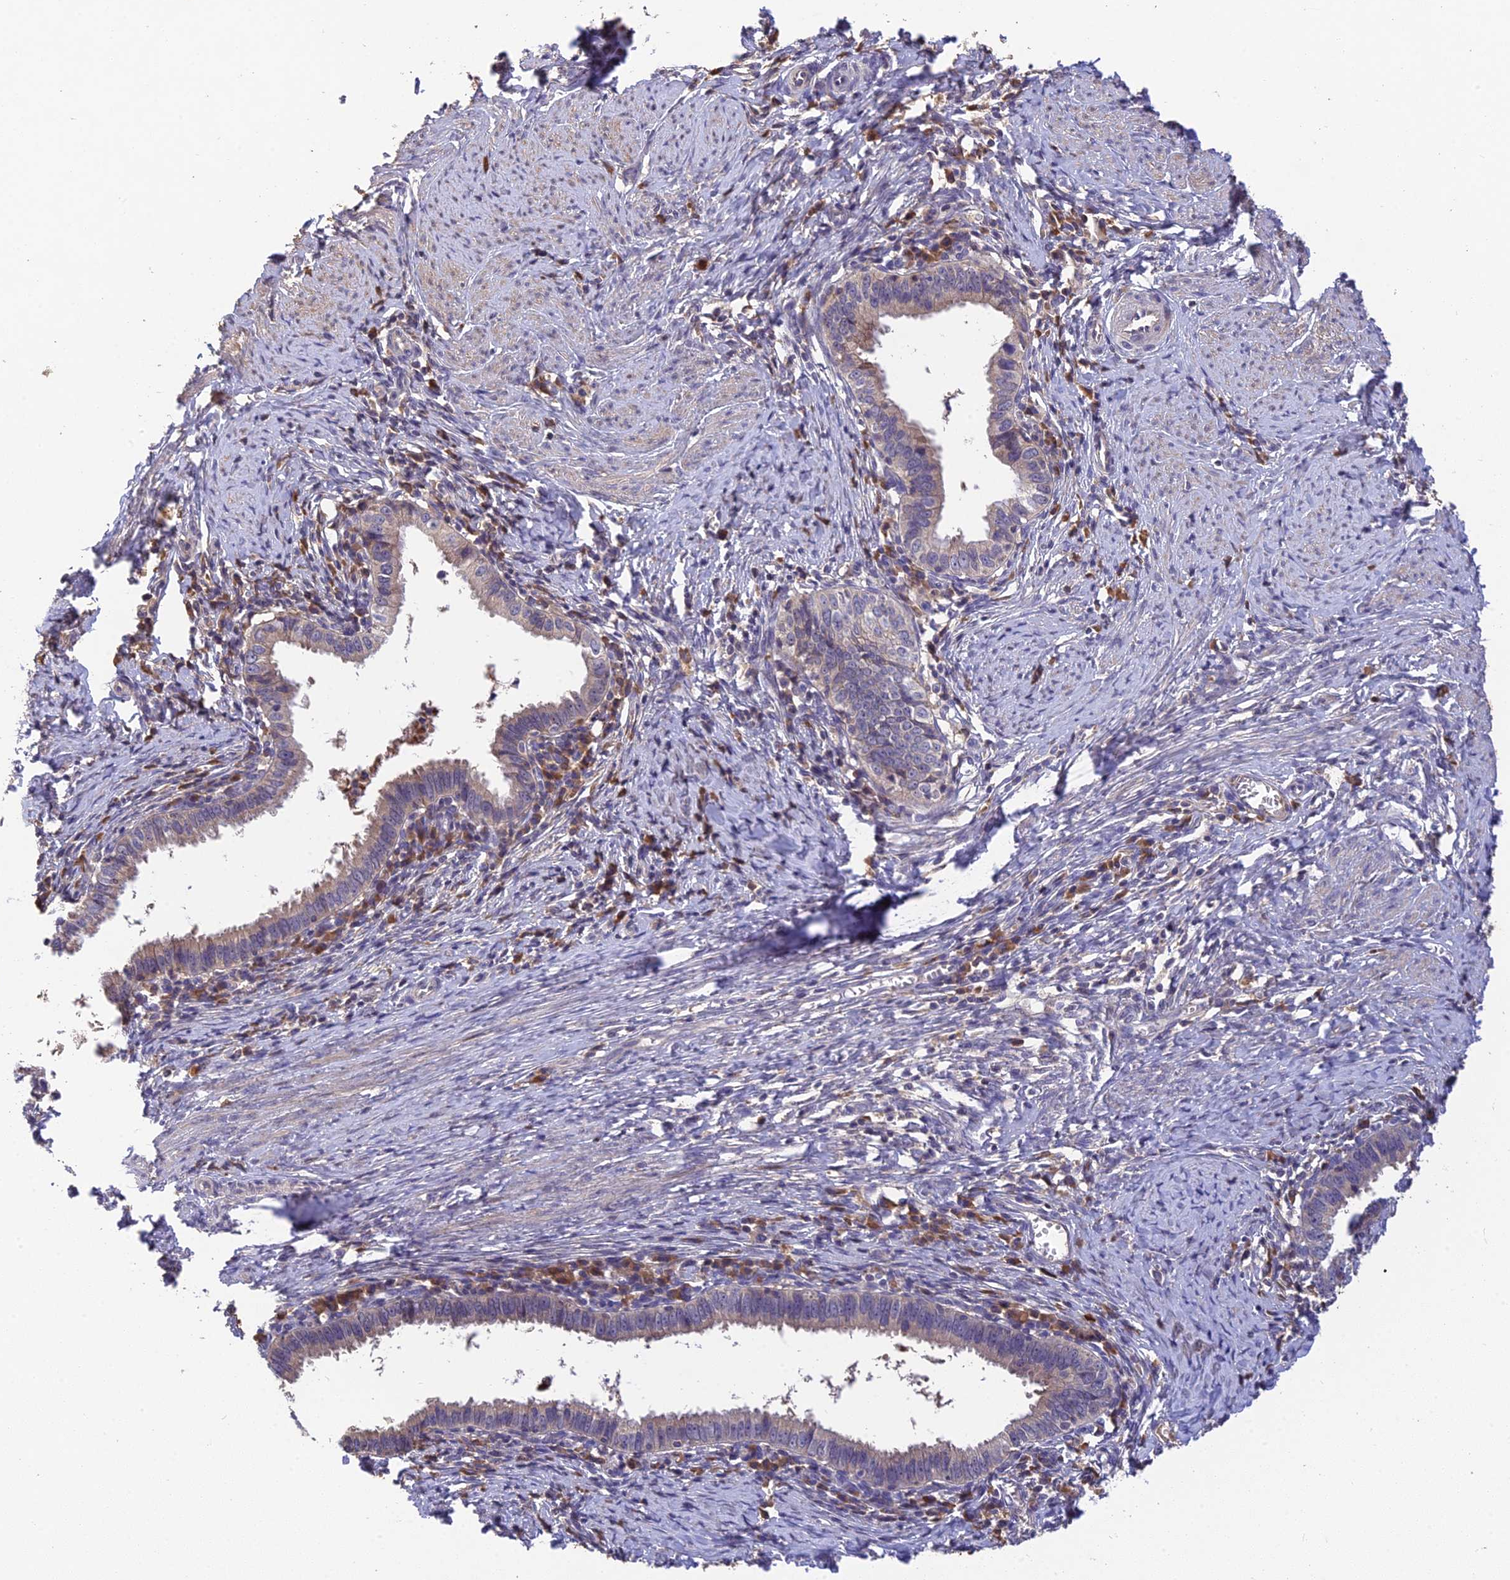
{"staining": {"intensity": "weak", "quantity": "<25%", "location": "cytoplasmic/membranous"}, "tissue": "cervical cancer", "cell_type": "Tumor cells", "image_type": "cancer", "snomed": [{"axis": "morphology", "description": "Adenocarcinoma, NOS"}, {"axis": "topography", "description": "Cervix"}], "caption": "Immunohistochemistry (IHC) of human cervical adenocarcinoma displays no staining in tumor cells.", "gene": "DENND5B", "patient": {"sex": "female", "age": 36}}